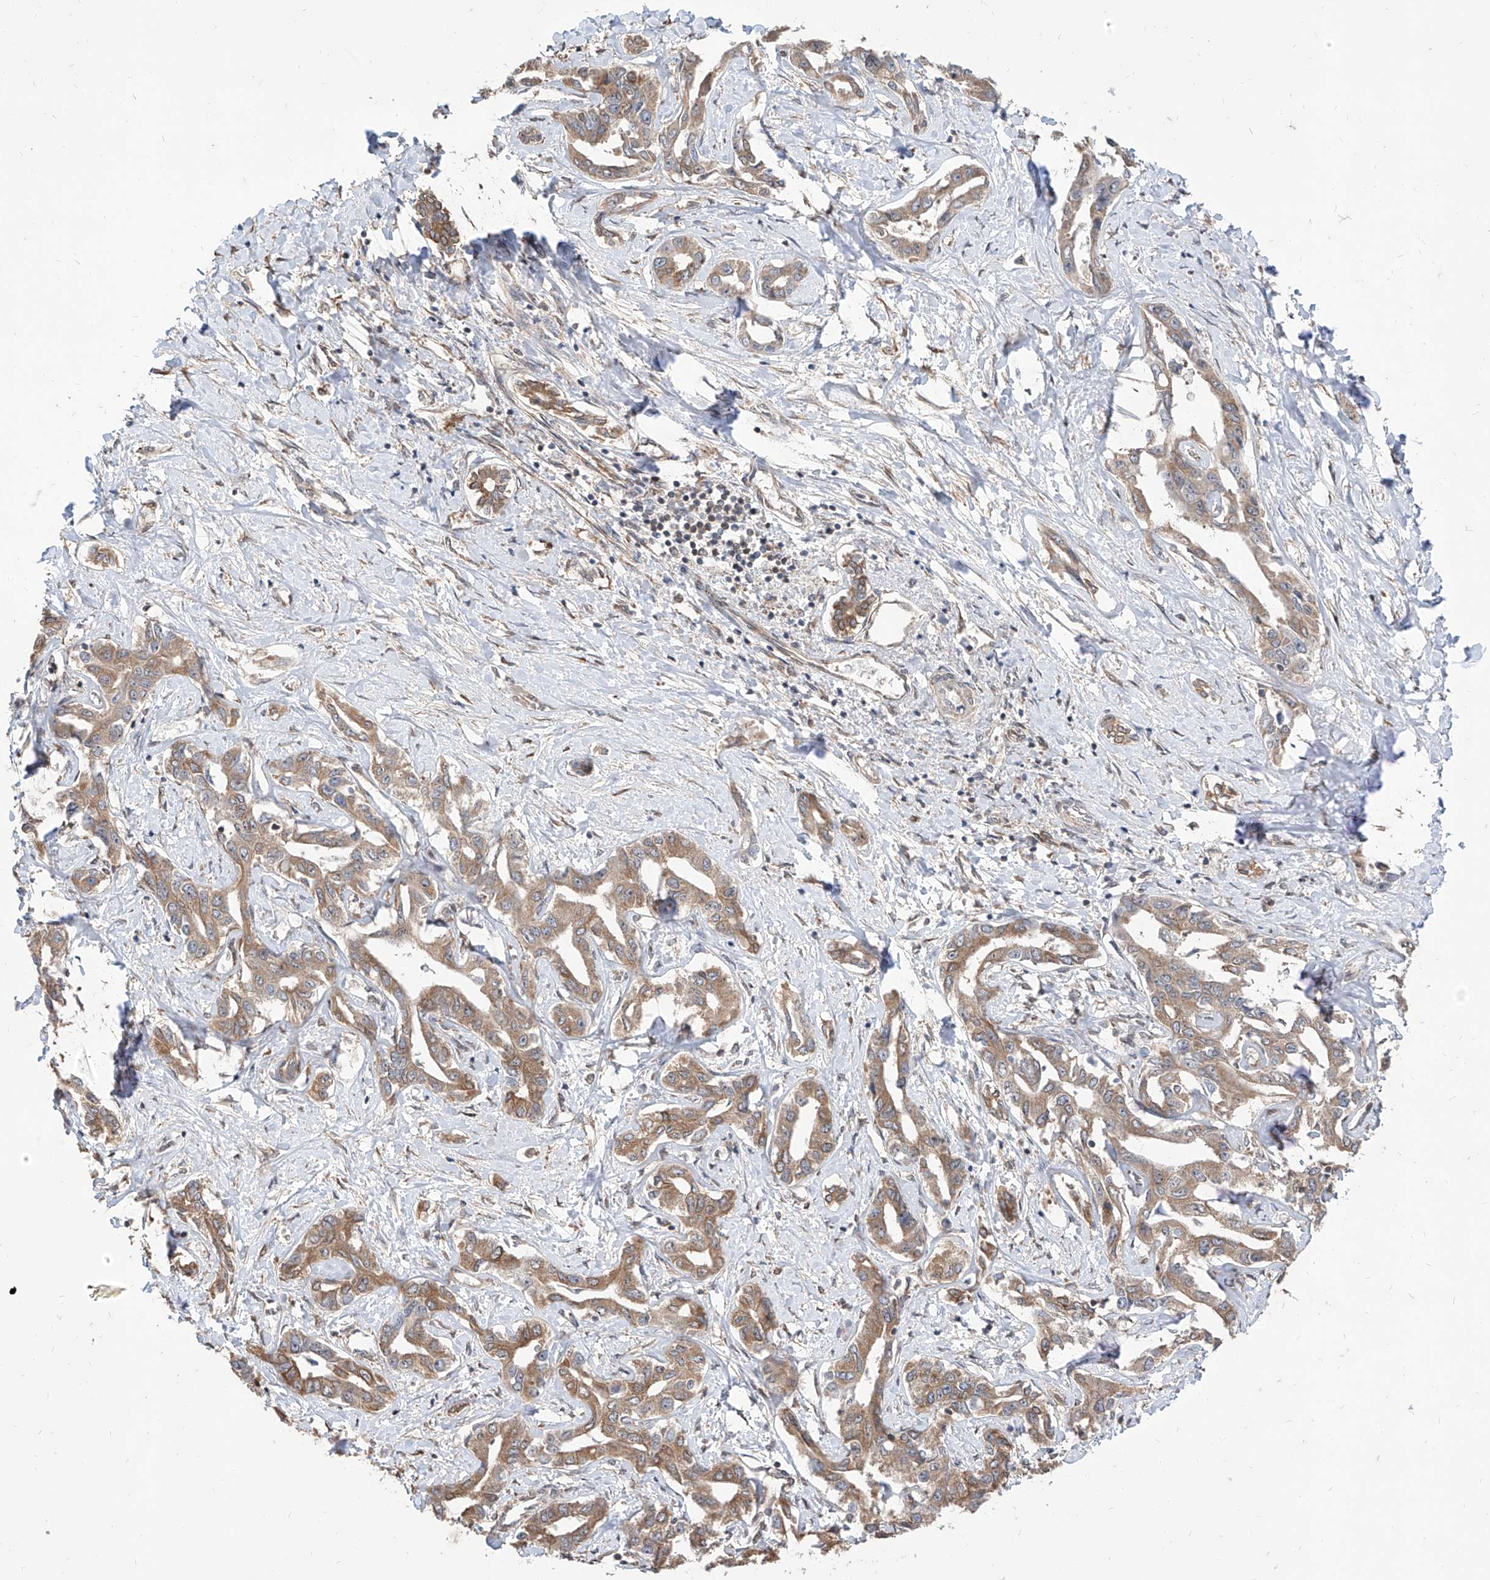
{"staining": {"intensity": "moderate", "quantity": ">75%", "location": "cytoplasmic/membranous"}, "tissue": "liver cancer", "cell_type": "Tumor cells", "image_type": "cancer", "snomed": [{"axis": "morphology", "description": "Cholangiocarcinoma"}, {"axis": "topography", "description": "Liver"}], "caption": "Liver cancer (cholangiocarcinoma) was stained to show a protein in brown. There is medium levels of moderate cytoplasmic/membranous expression in approximately >75% of tumor cells.", "gene": "C8orf82", "patient": {"sex": "male", "age": 59}}